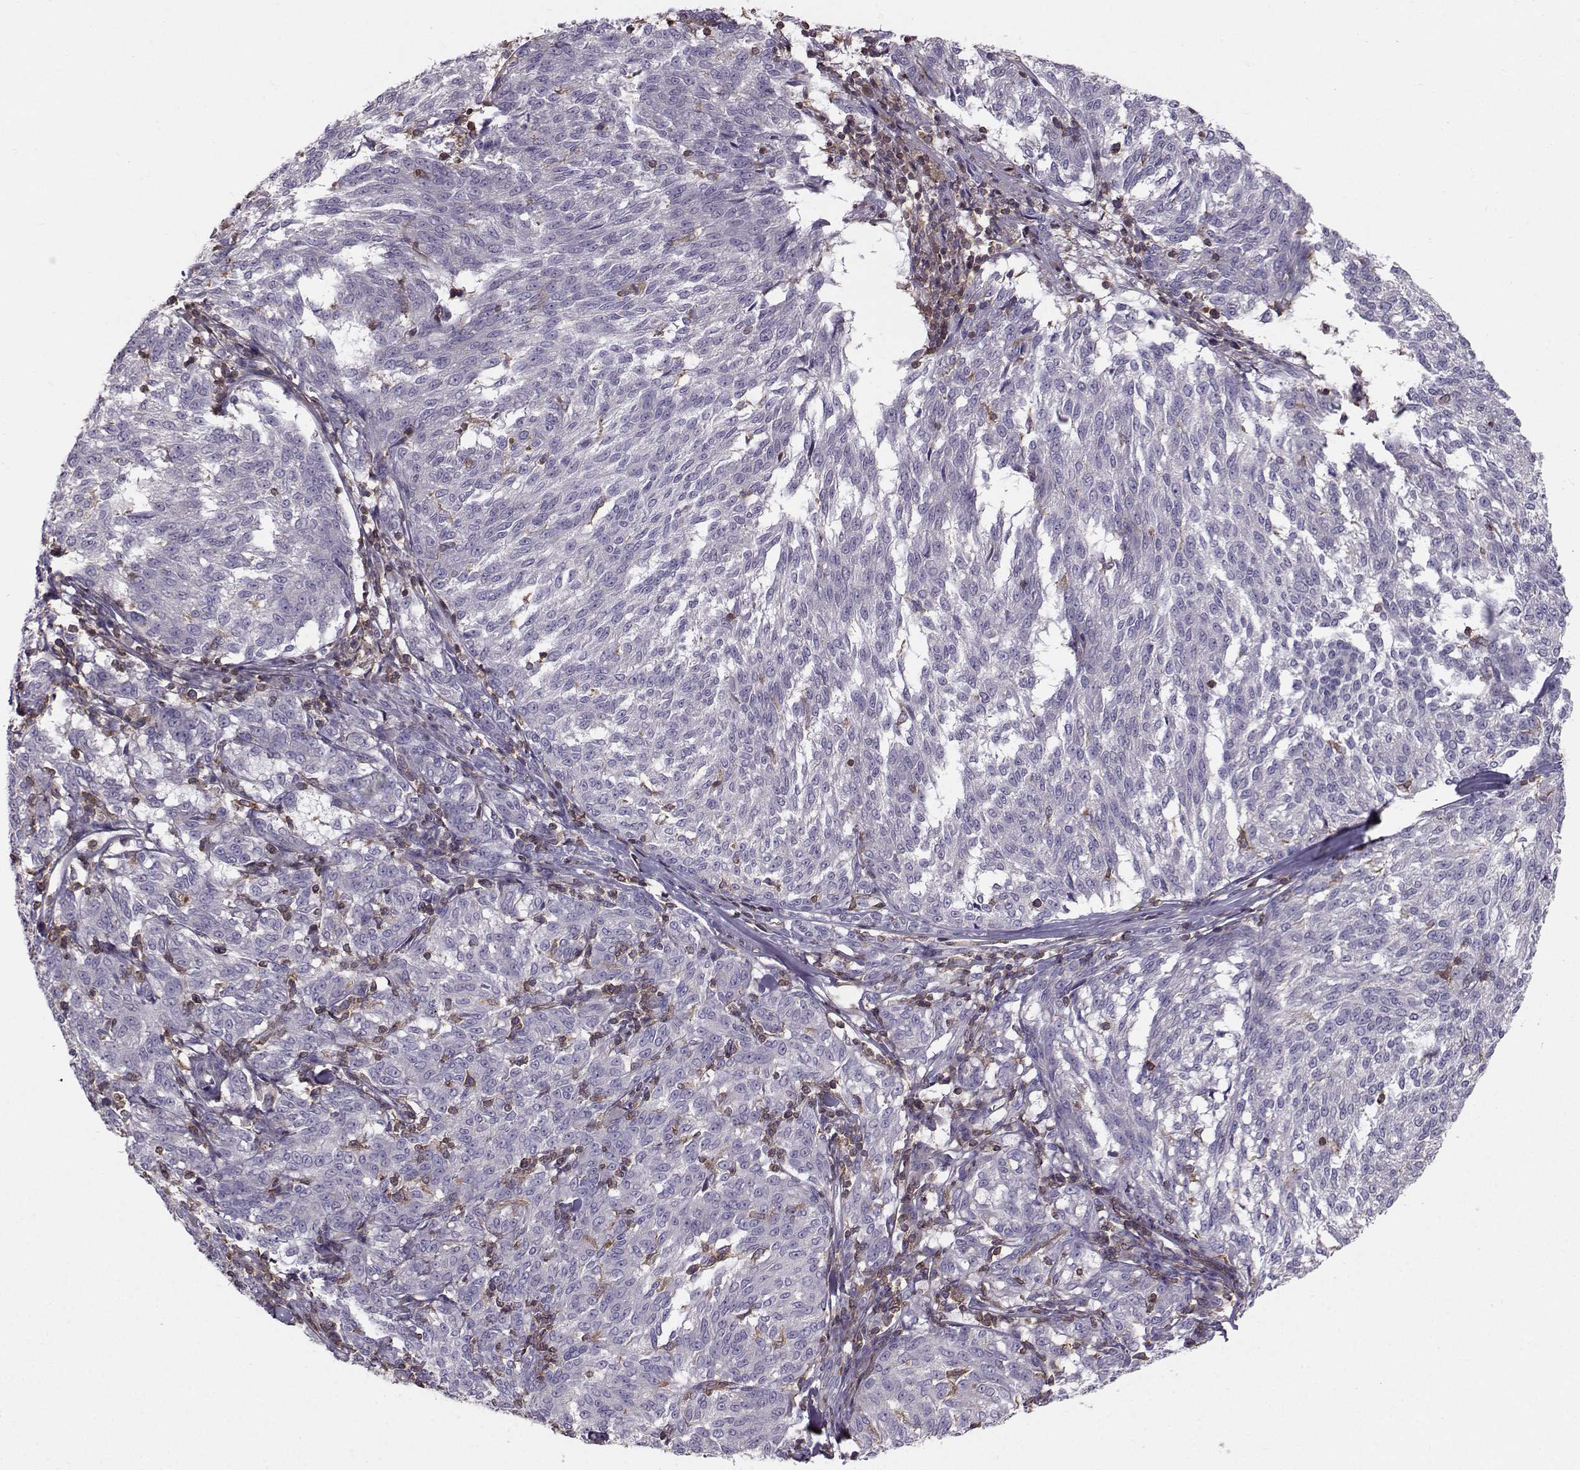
{"staining": {"intensity": "negative", "quantity": "none", "location": "none"}, "tissue": "melanoma", "cell_type": "Tumor cells", "image_type": "cancer", "snomed": [{"axis": "morphology", "description": "Malignant melanoma, NOS"}, {"axis": "topography", "description": "Skin"}], "caption": "High magnification brightfield microscopy of melanoma stained with DAB (3,3'-diaminobenzidine) (brown) and counterstained with hematoxylin (blue): tumor cells show no significant expression. (DAB (3,3'-diaminobenzidine) immunohistochemistry with hematoxylin counter stain).", "gene": "ZBTB32", "patient": {"sex": "female", "age": 72}}